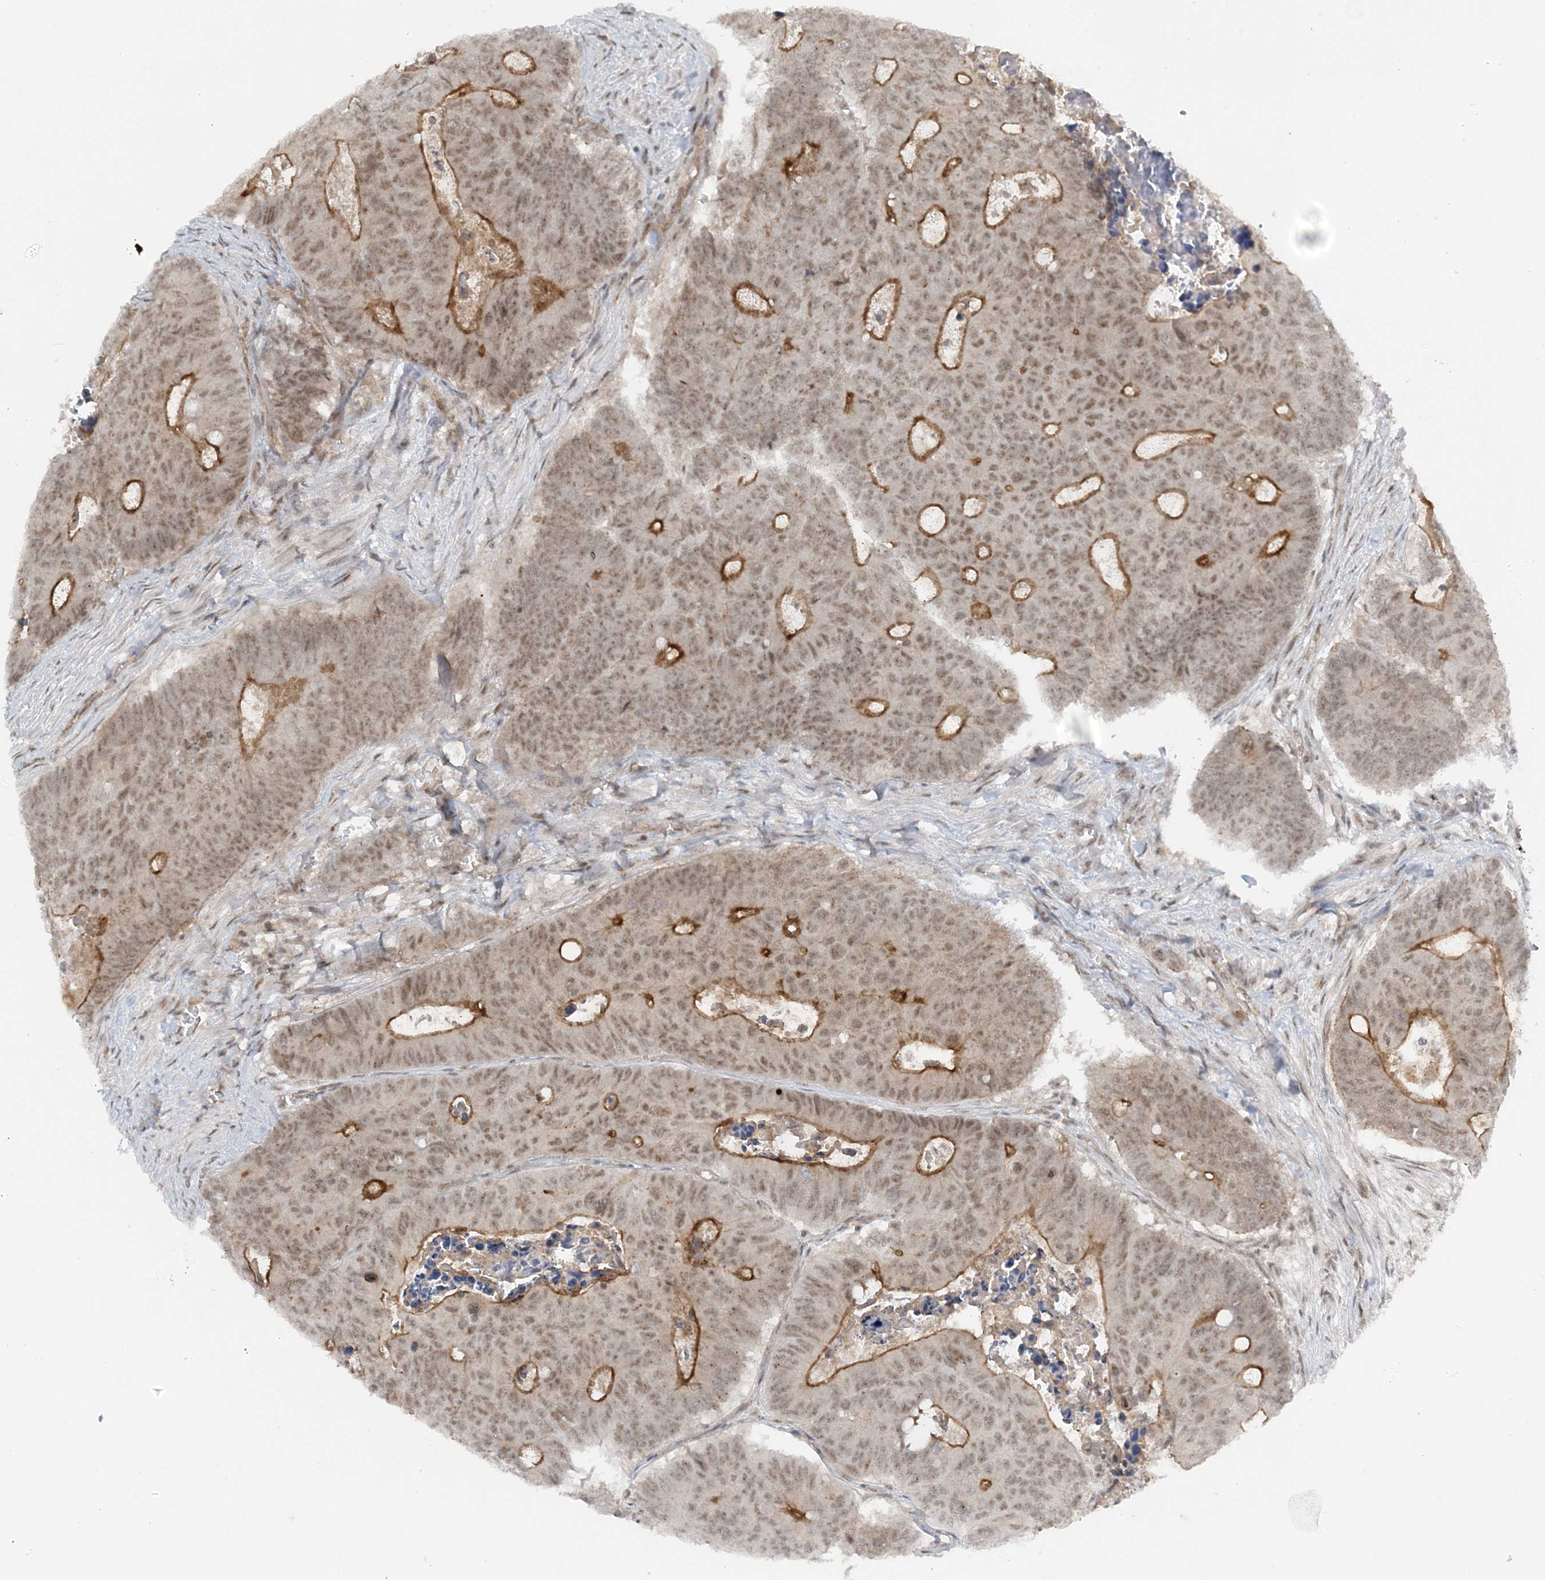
{"staining": {"intensity": "moderate", "quantity": ">75%", "location": "cytoplasmic/membranous,nuclear"}, "tissue": "colorectal cancer", "cell_type": "Tumor cells", "image_type": "cancer", "snomed": [{"axis": "morphology", "description": "Adenocarcinoma, NOS"}, {"axis": "topography", "description": "Colon"}], "caption": "IHC (DAB (3,3'-diaminobenzidine)) staining of colorectal cancer reveals moderate cytoplasmic/membranous and nuclear protein expression in approximately >75% of tumor cells.", "gene": "ATP11A", "patient": {"sex": "male", "age": 87}}